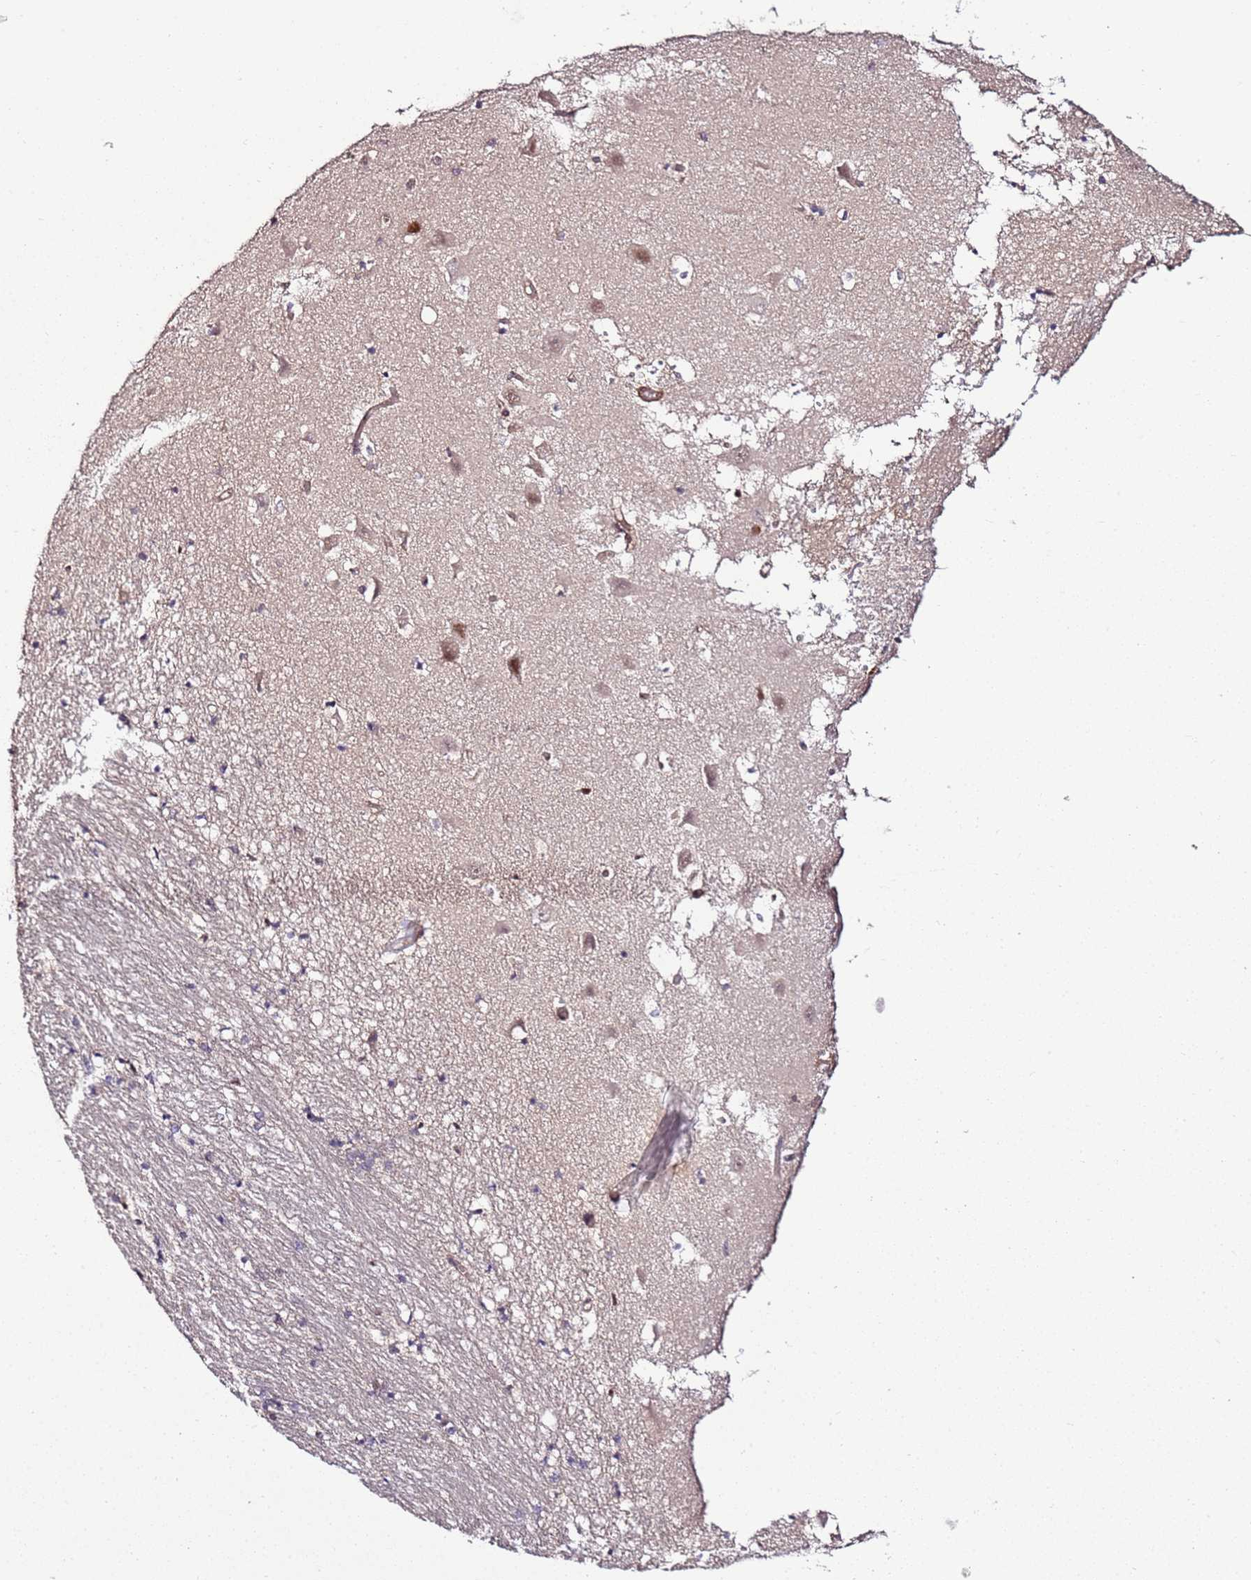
{"staining": {"intensity": "negative", "quantity": "none", "location": "none"}, "tissue": "hippocampus", "cell_type": "Glial cells", "image_type": "normal", "snomed": [{"axis": "morphology", "description": "Normal tissue, NOS"}, {"axis": "topography", "description": "Hippocampus"}], "caption": "Glial cells show no significant expression in normal hippocampus.", "gene": "CCNYL1", "patient": {"sex": "male", "age": 70}}